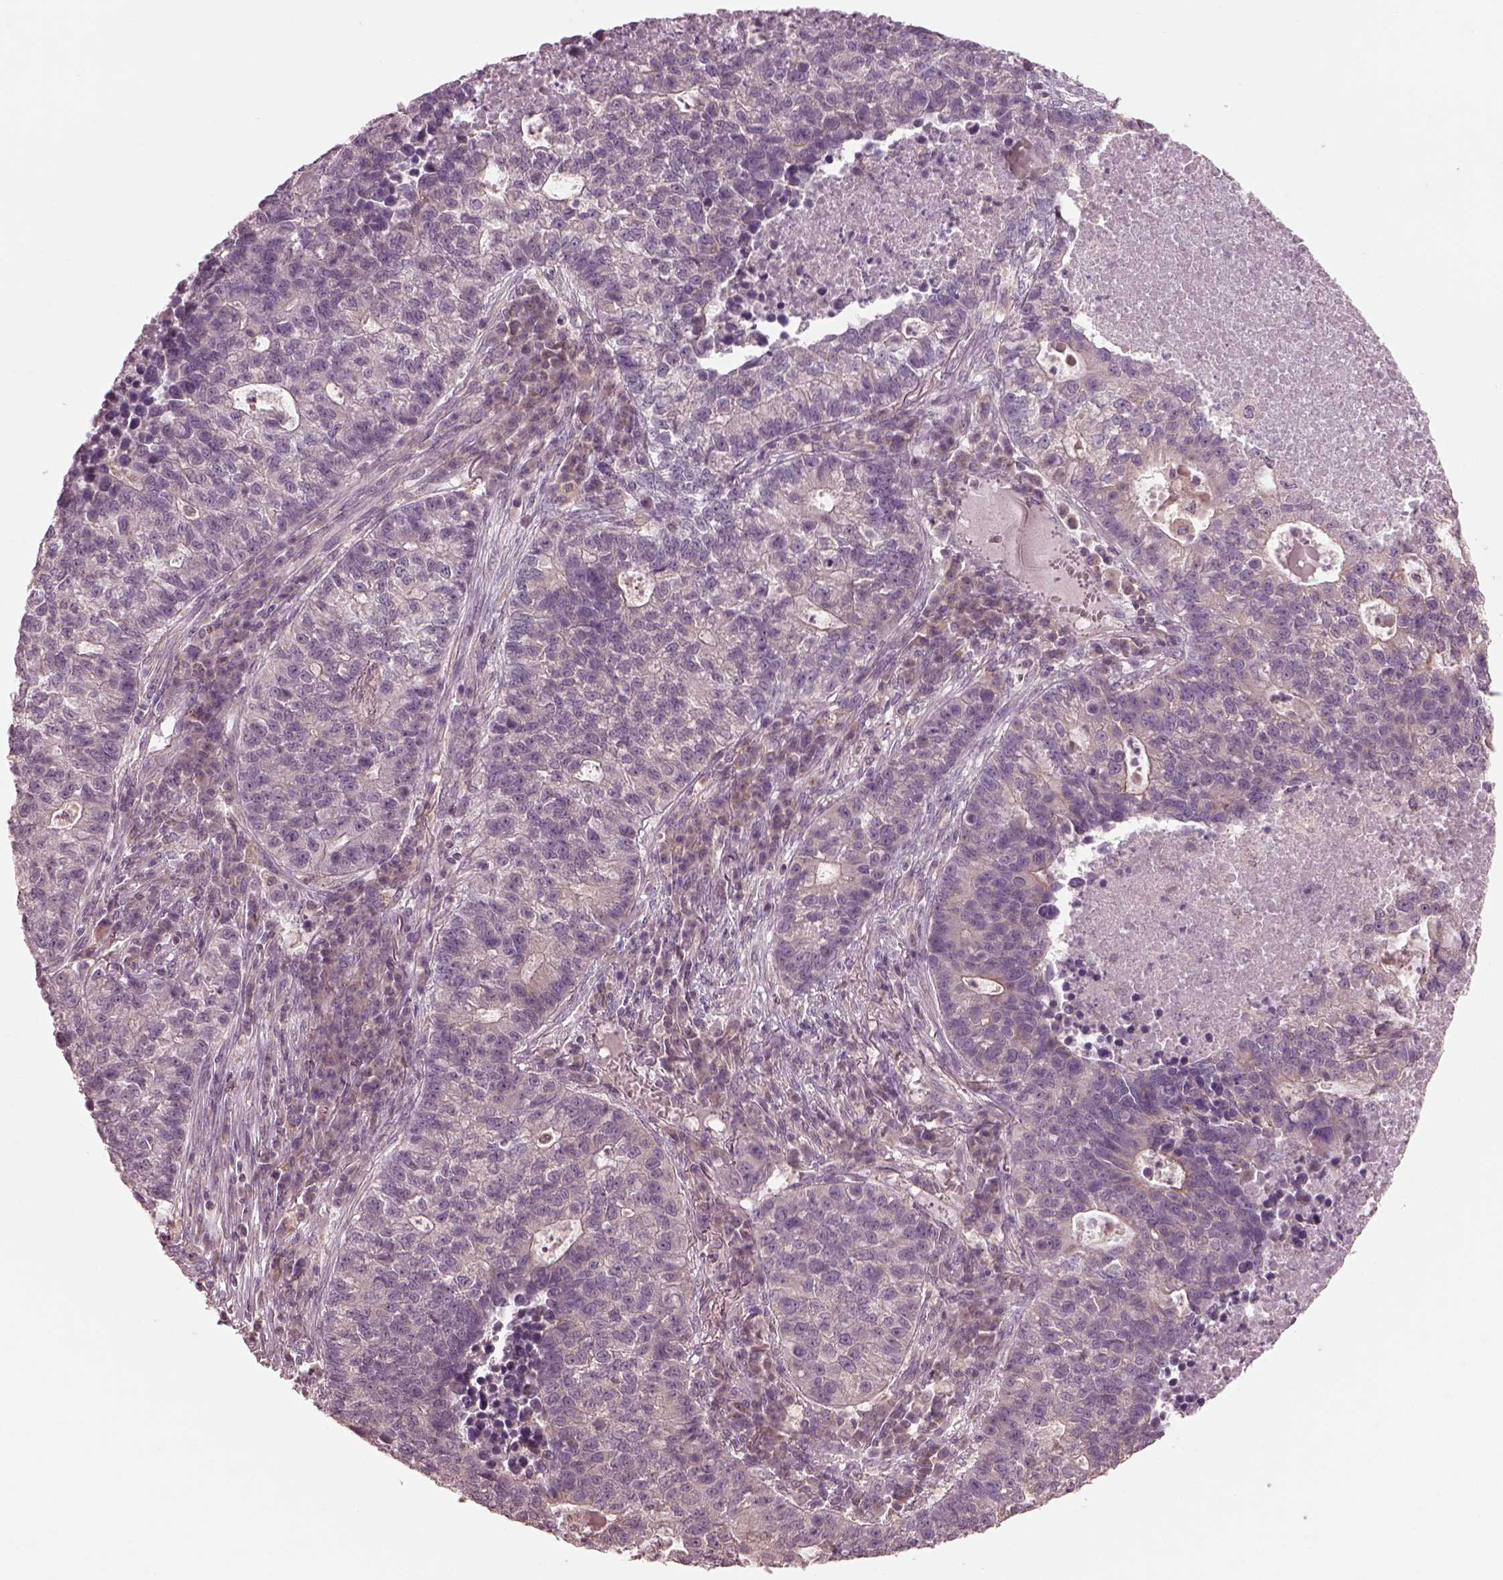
{"staining": {"intensity": "negative", "quantity": "none", "location": "none"}, "tissue": "lung cancer", "cell_type": "Tumor cells", "image_type": "cancer", "snomed": [{"axis": "morphology", "description": "Adenocarcinoma, NOS"}, {"axis": "topography", "description": "Lung"}], "caption": "There is no significant positivity in tumor cells of lung cancer. (DAB (3,3'-diaminobenzidine) immunohistochemistry (IHC) with hematoxylin counter stain).", "gene": "PRKACG", "patient": {"sex": "male", "age": 57}}